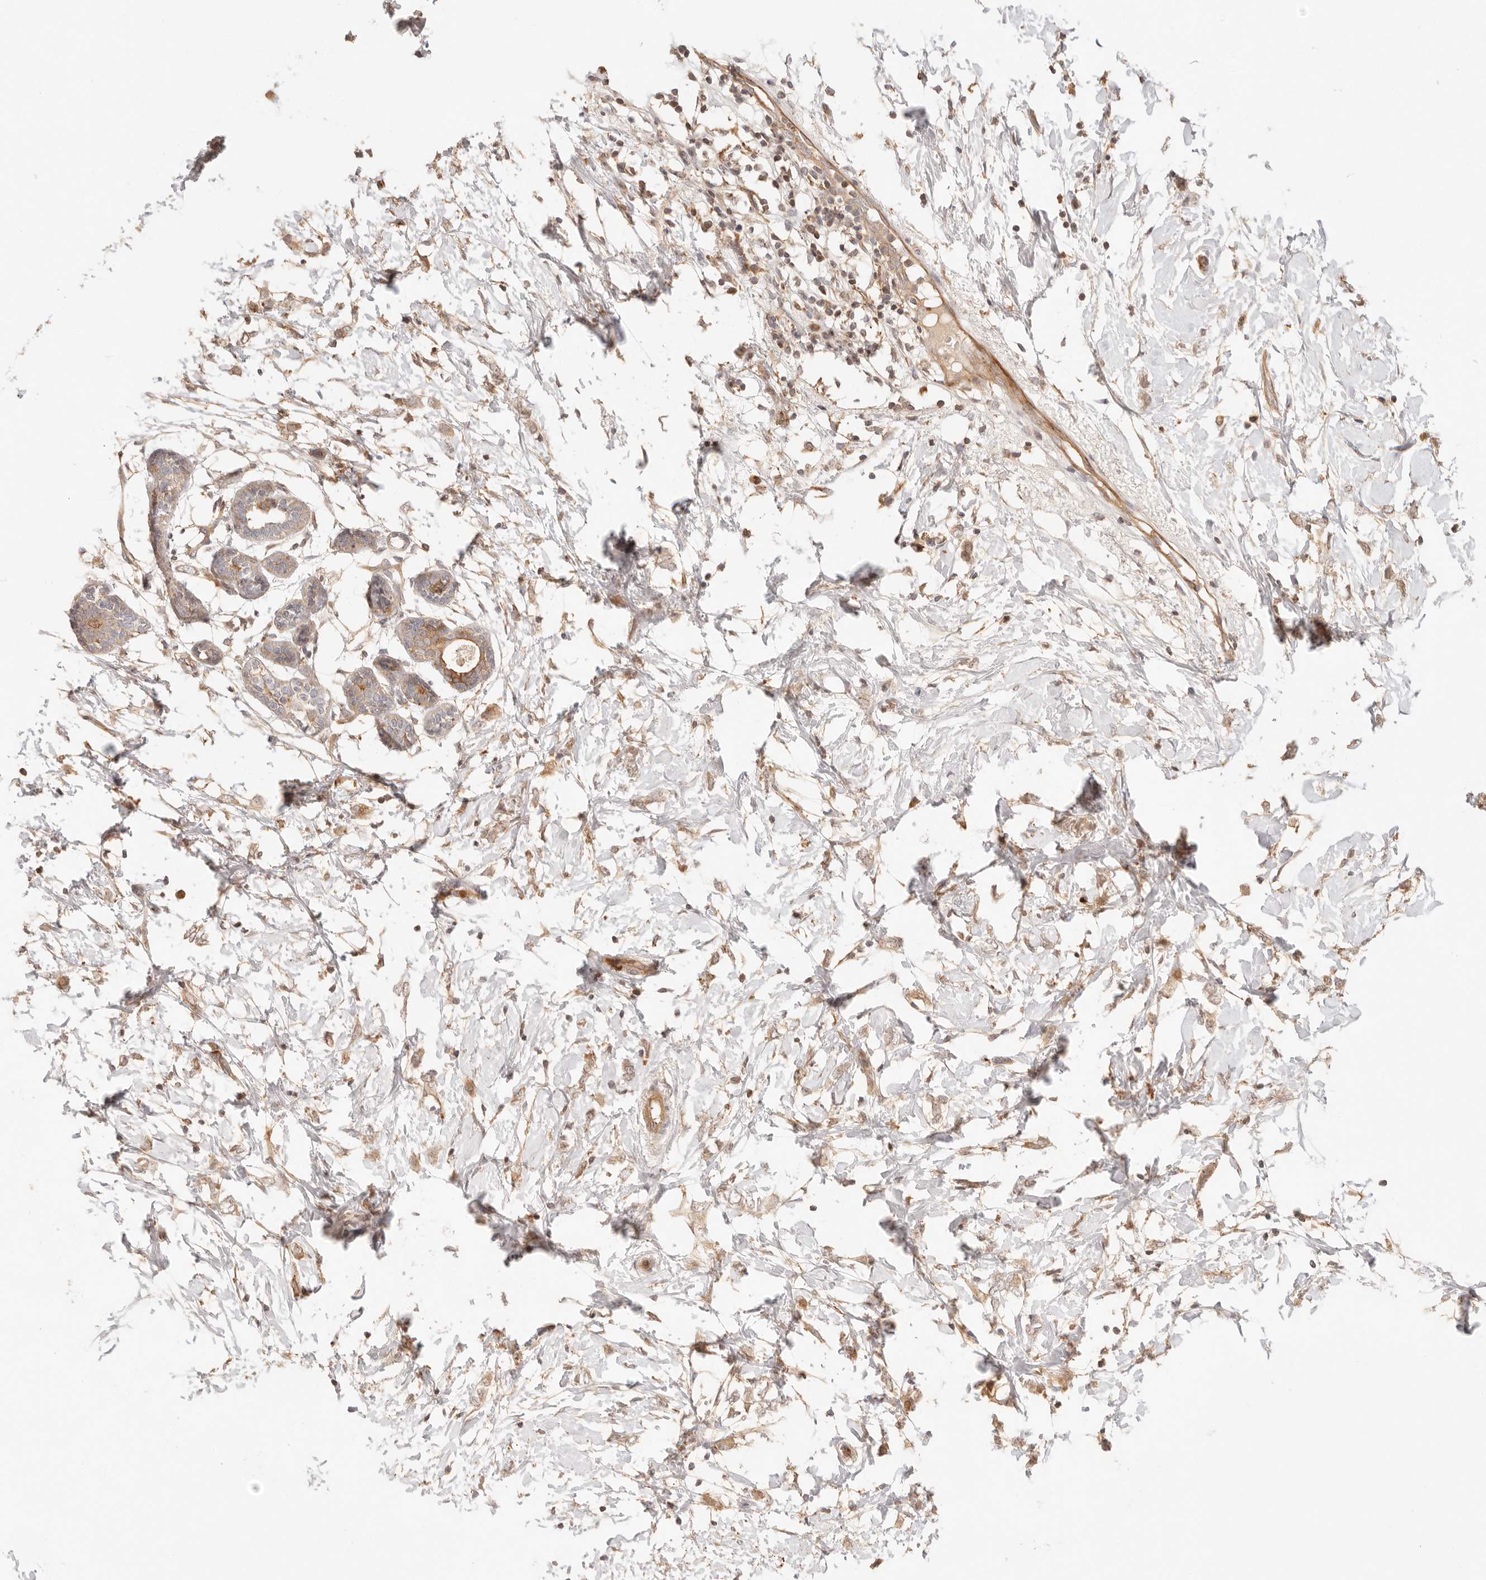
{"staining": {"intensity": "moderate", "quantity": ">75%", "location": "cytoplasmic/membranous"}, "tissue": "breast cancer", "cell_type": "Tumor cells", "image_type": "cancer", "snomed": [{"axis": "morphology", "description": "Normal tissue, NOS"}, {"axis": "morphology", "description": "Lobular carcinoma"}, {"axis": "topography", "description": "Breast"}], "caption": "Tumor cells reveal medium levels of moderate cytoplasmic/membranous positivity in about >75% of cells in lobular carcinoma (breast).", "gene": "IL1R2", "patient": {"sex": "female", "age": 47}}